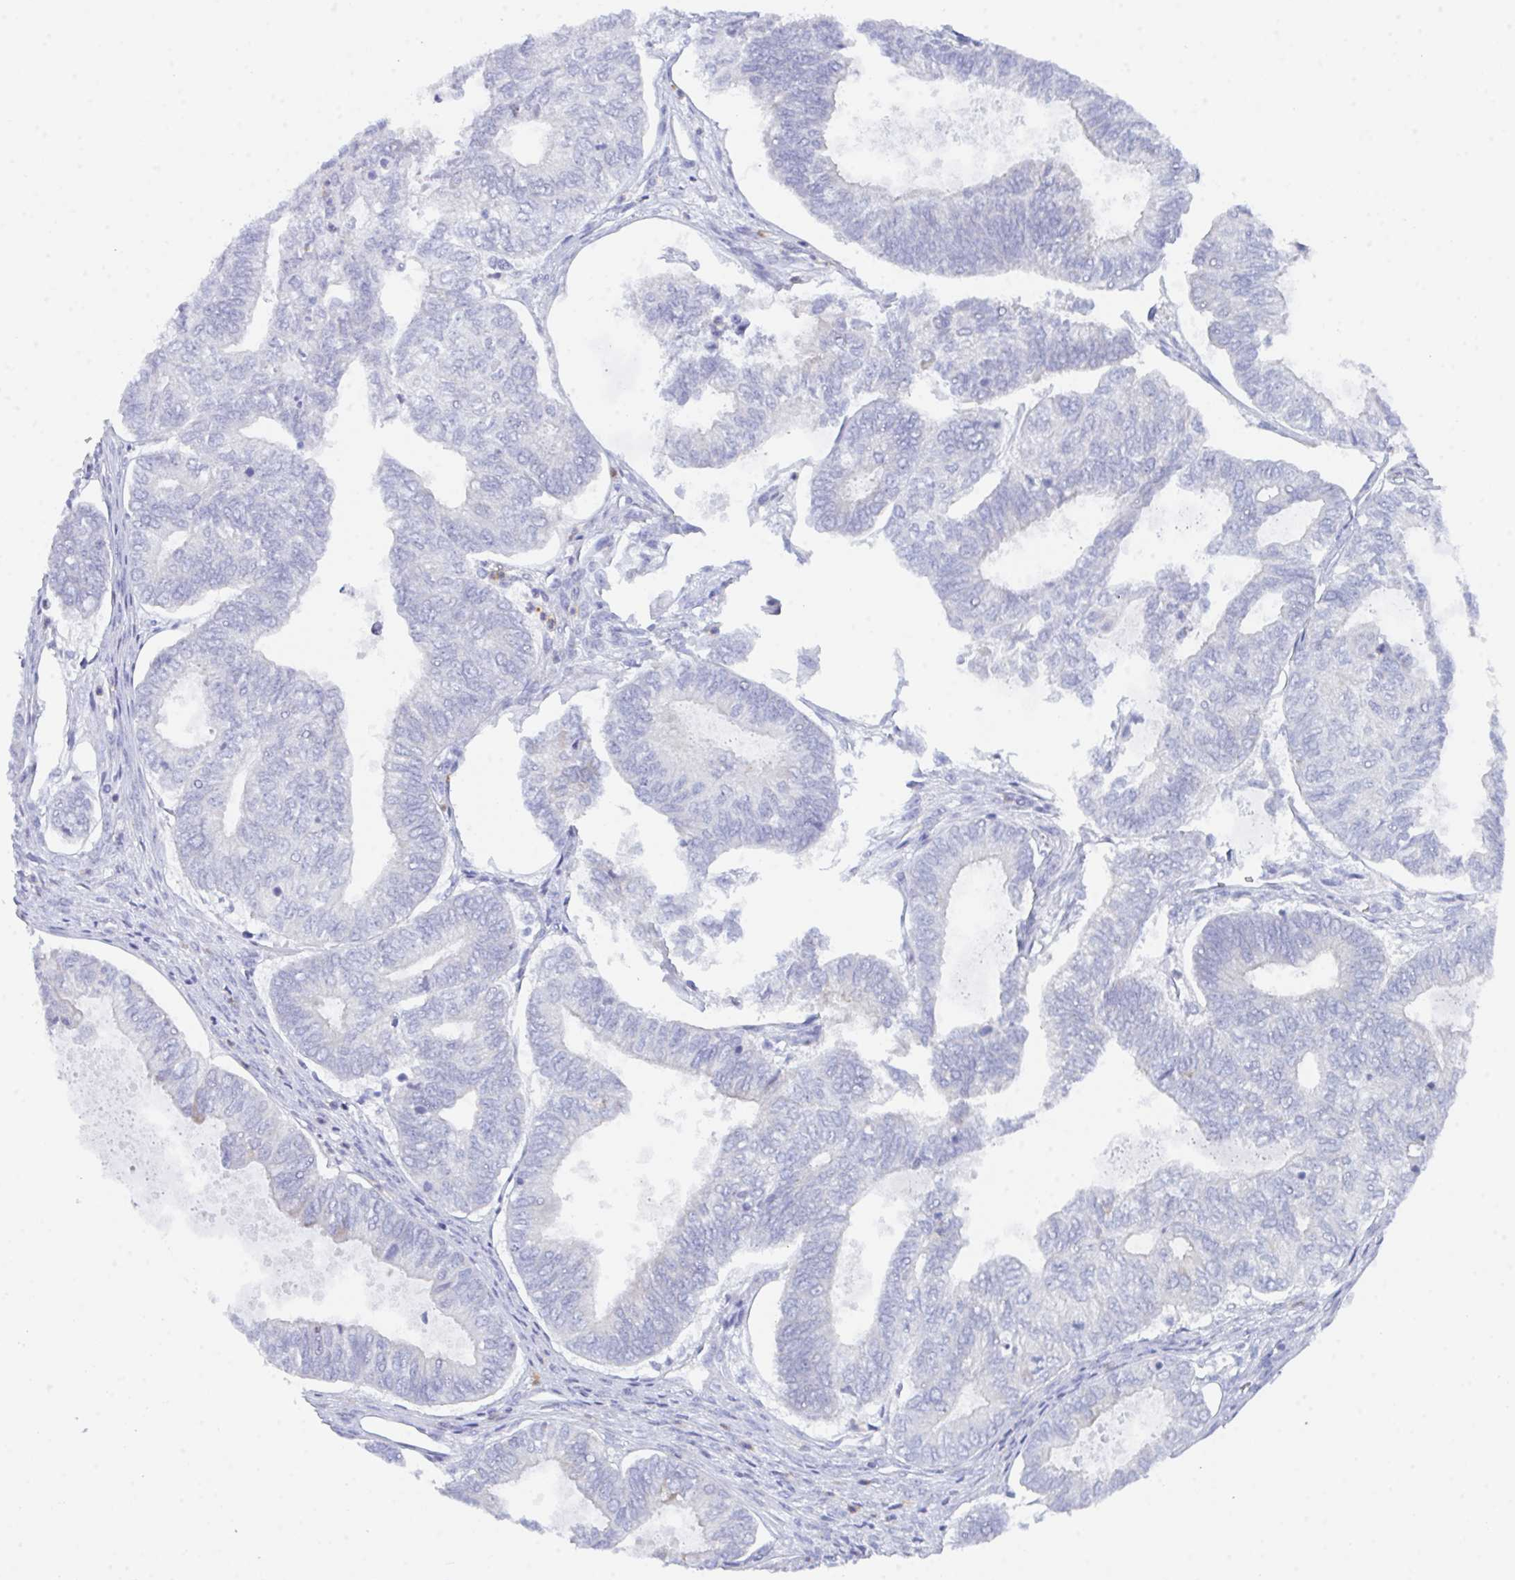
{"staining": {"intensity": "negative", "quantity": "none", "location": "none"}, "tissue": "ovarian cancer", "cell_type": "Tumor cells", "image_type": "cancer", "snomed": [{"axis": "morphology", "description": "Carcinoma, endometroid"}, {"axis": "topography", "description": "Ovary"}], "caption": "Immunohistochemistry (IHC) of human endometroid carcinoma (ovarian) shows no staining in tumor cells.", "gene": "CEP170B", "patient": {"sex": "female", "age": 64}}